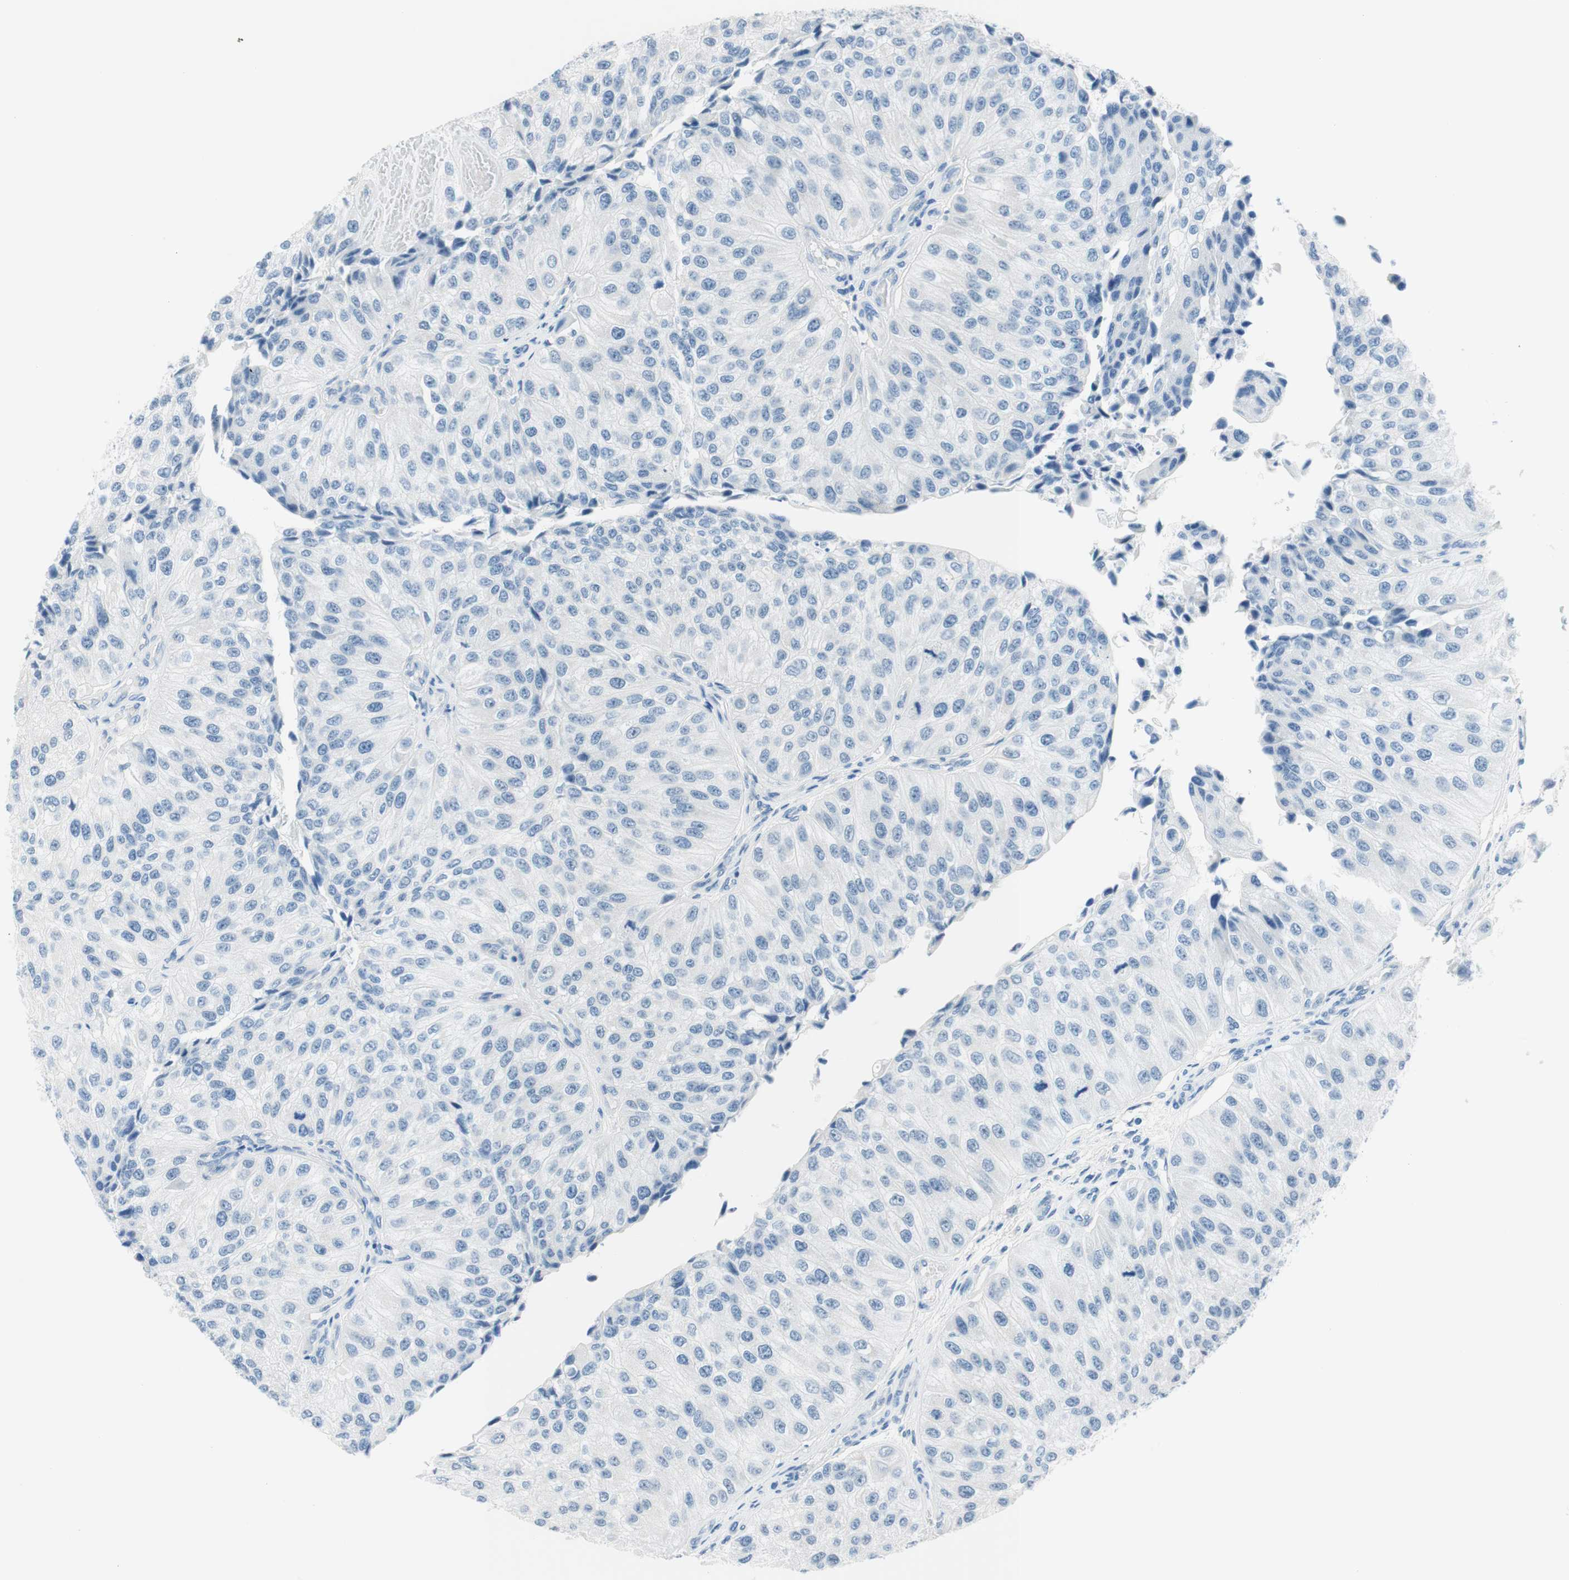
{"staining": {"intensity": "negative", "quantity": "none", "location": "none"}, "tissue": "urothelial cancer", "cell_type": "Tumor cells", "image_type": "cancer", "snomed": [{"axis": "morphology", "description": "Urothelial carcinoma, High grade"}, {"axis": "topography", "description": "Kidney"}, {"axis": "topography", "description": "Urinary bladder"}], "caption": "Urothelial cancer was stained to show a protein in brown. There is no significant expression in tumor cells.", "gene": "PASD1", "patient": {"sex": "male", "age": 77}}